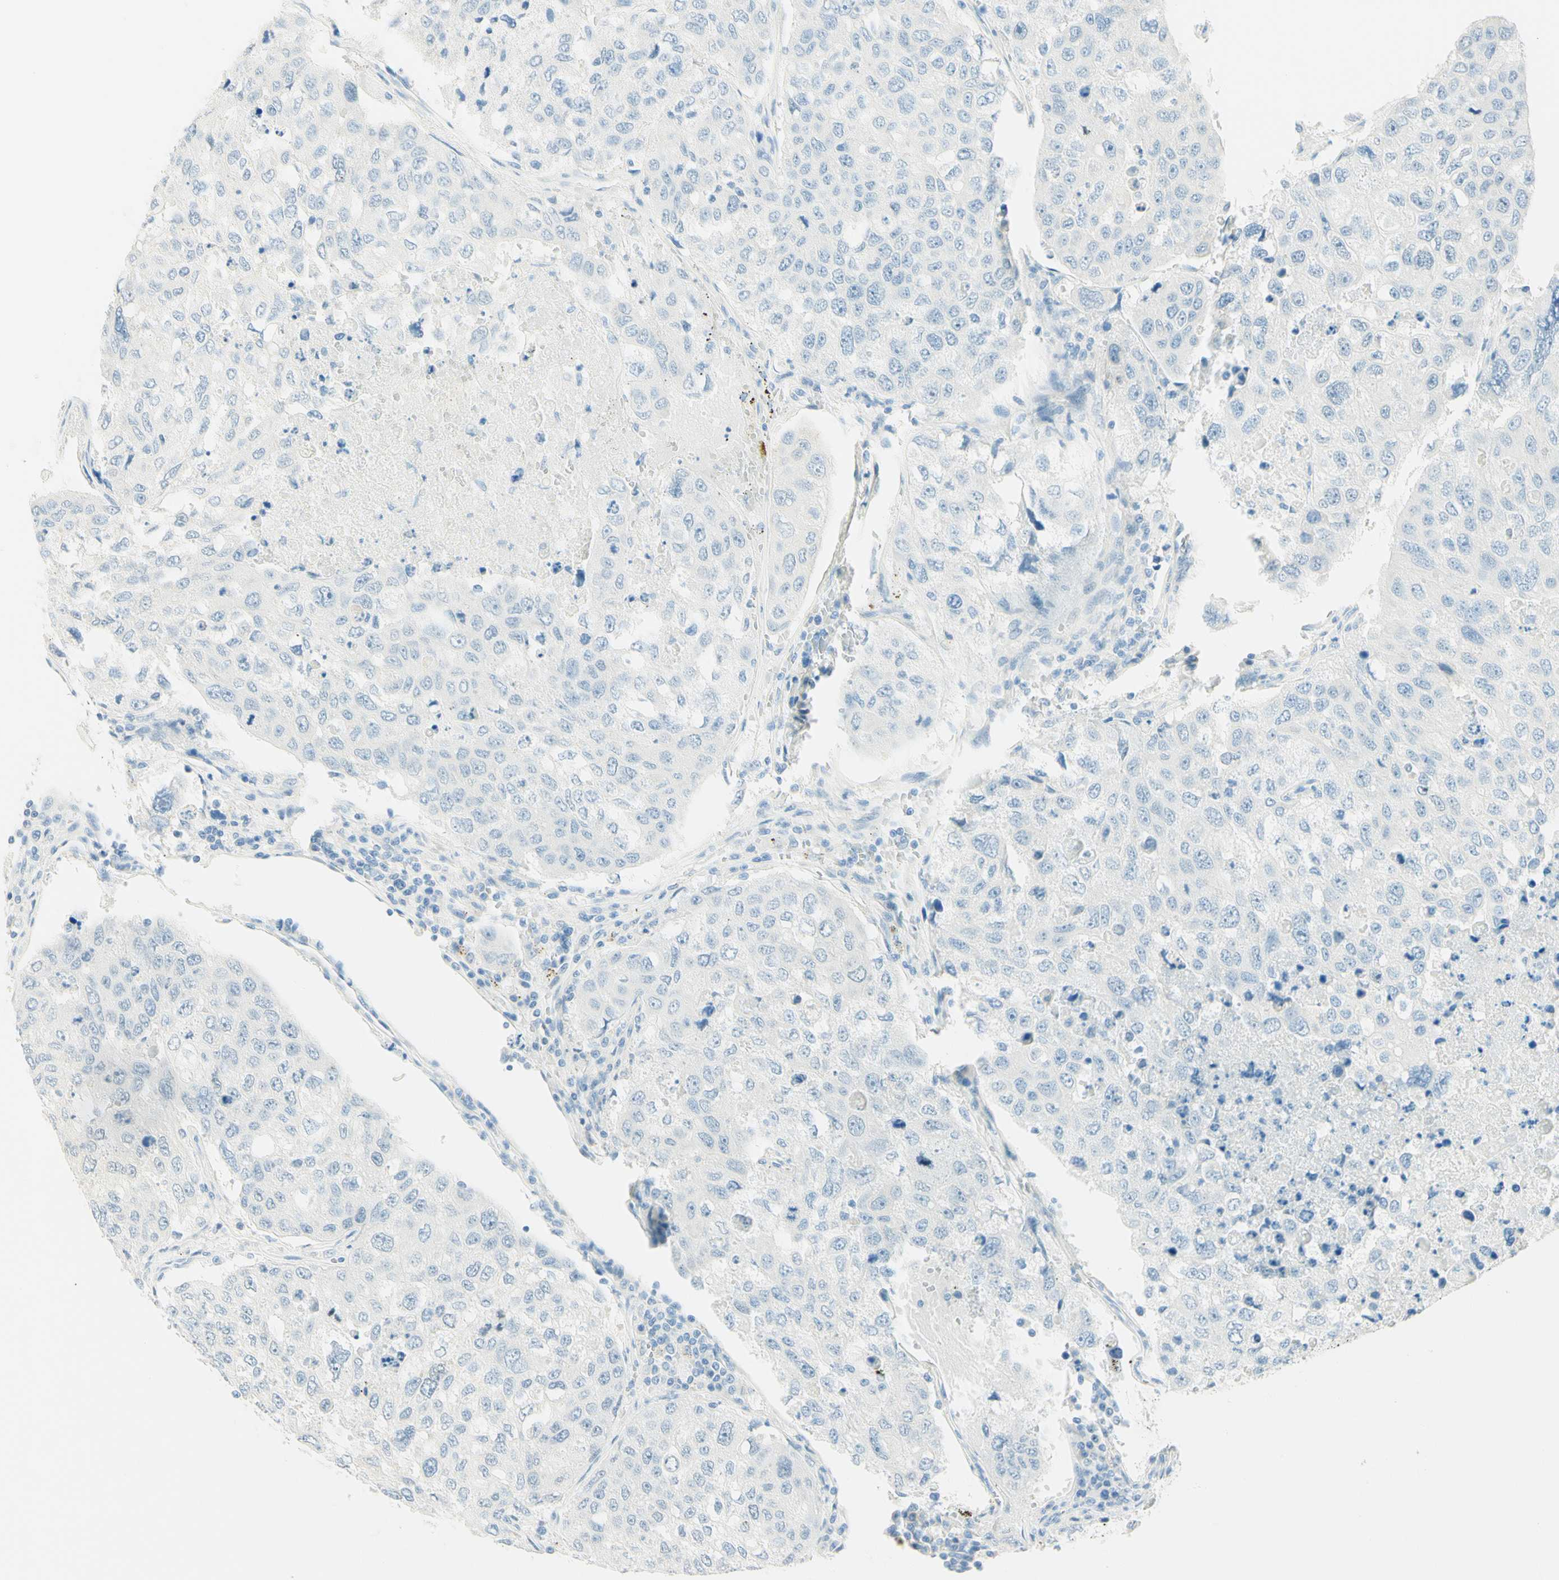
{"staining": {"intensity": "negative", "quantity": "none", "location": "none"}, "tissue": "urothelial cancer", "cell_type": "Tumor cells", "image_type": "cancer", "snomed": [{"axis": "morphology", "description": "Urothelial carcinoma, High grade"}, {"axis": "topography", "description": "Lymph node"}, {"axis": "topography", "description": "Urinary bladder"}], "caption": "An IHC histopathology image of urothelial carcinoma (high-grade) is shown. There is no staining in tumor cells of urothelial carcinoma (high-grade).", "gene": "TMEM132D", "patient": {"sex": "male", "age": 51}}